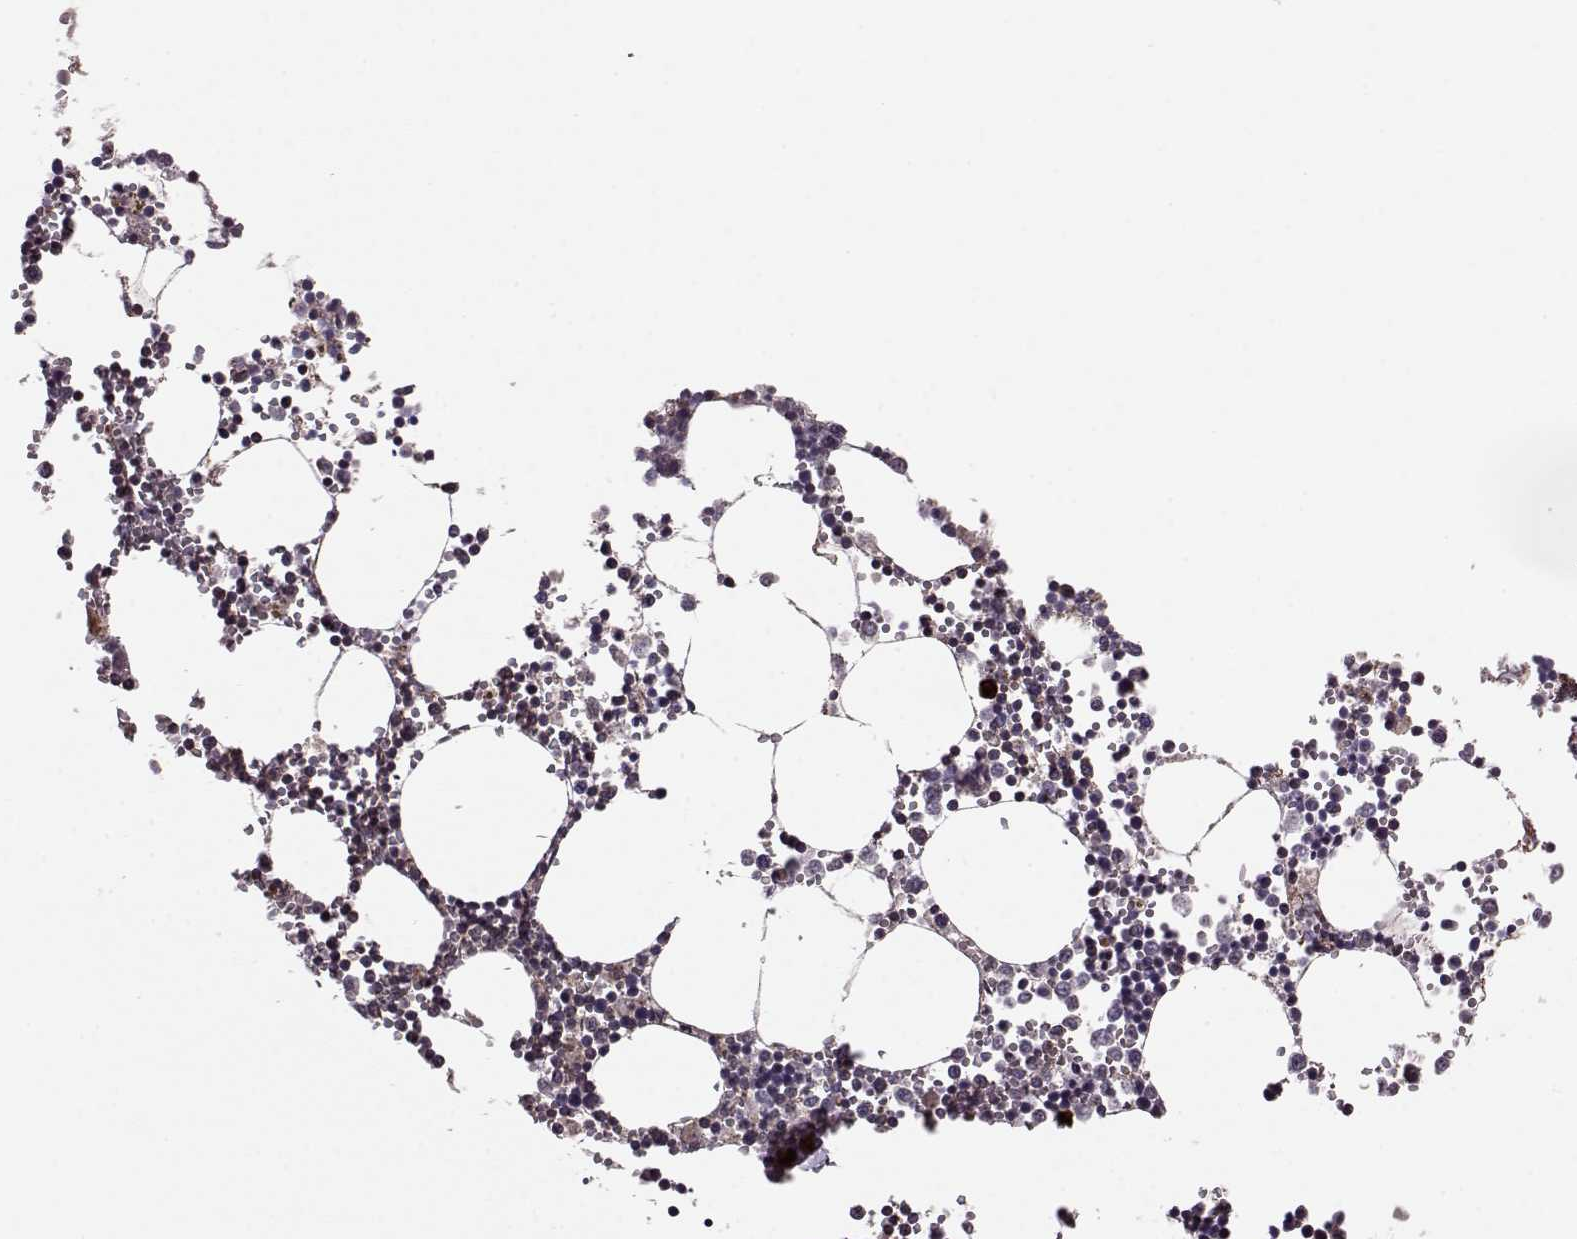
{"staining": {"intensity": "moderate", "quantity": "25%-75%", "location": "cytoplasmic/membranous"}, "tissue": "bone marrow", "cell_type": "Hematopoietic cells", "image_type": "normal", "snomed": [{"axis": "morphology", "description": "Normal tissue, NOS"}, {"axis": "topography", "description": "Bone marrow"}], "caption": "Immunohistochemical staining of benign human bone marrow reveals medium levels of moderate cytoplasmic/membranous expression in approximately 25%-75% of hematopoietic cells. The staining was performed using DAB (3,3'-diaminobenzidine) to visualize the protein expression in brown, while the nuclei were stained in blue with hematoxylin (Magnification: 20x).", "gene": "FNIP2", "patient": {"sex": "male", "age": 54}}